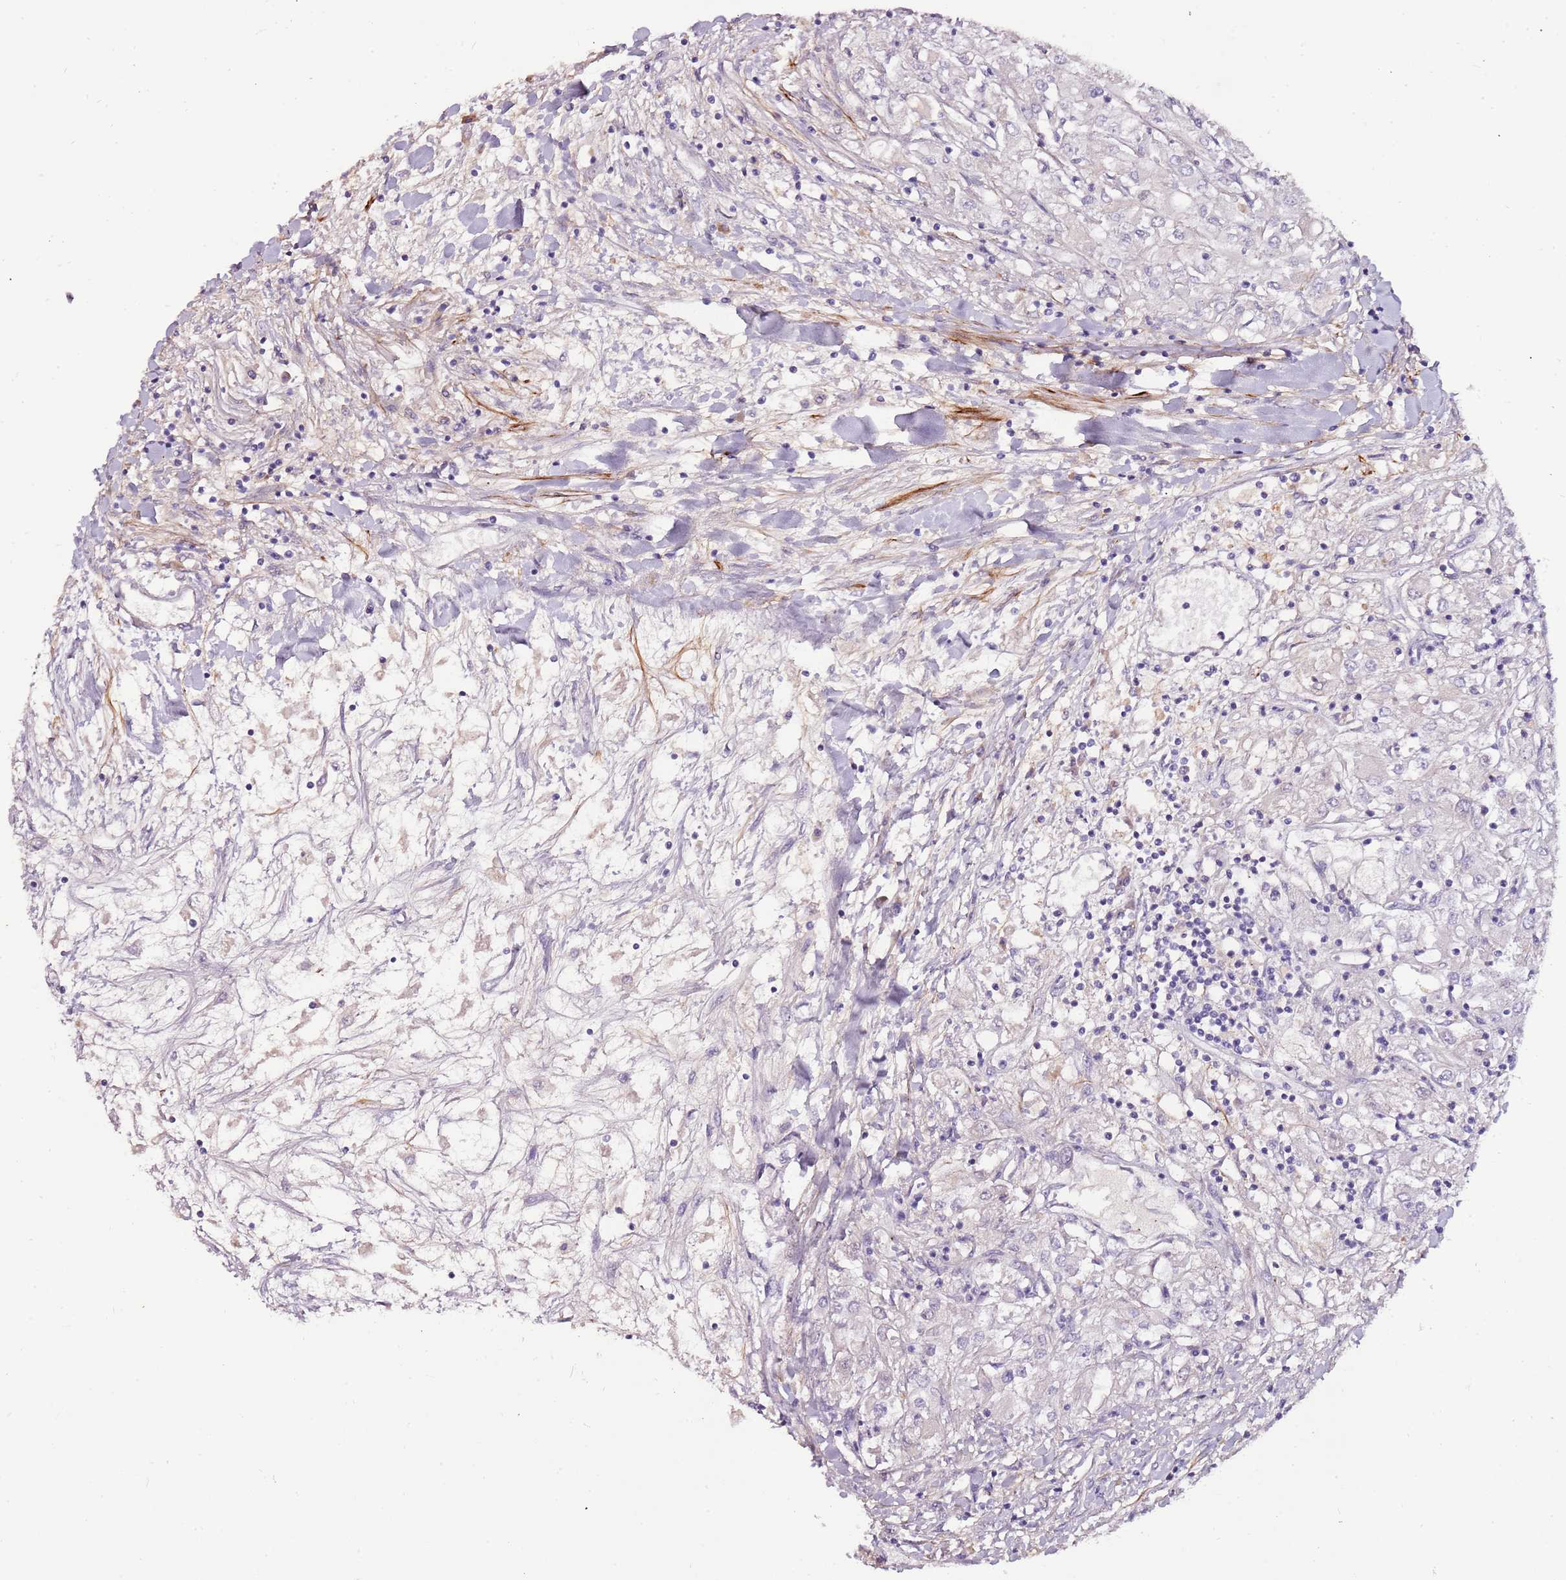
{"staining": {"intensity": "negative", "quantity": "none", "location": "none"}, "tissue": "renal cancer", "cell_type": "Tumor cells", "image_type": "cancer", "snomed": [{"axis": "morphology", "description": "Adenocarcinoma, NOS"}, {"axis": "topography", "description": "Kidney"}], "caption": "High power microscopy image of an IHC micrograph of renal cancer (adenocarcinoma), revealing no significant staining in tumor cells. (IHC, brightfield microscopy, high magnification).", "gene": "NKX2-3", "patient": {"sex": "male", "age": 80}}